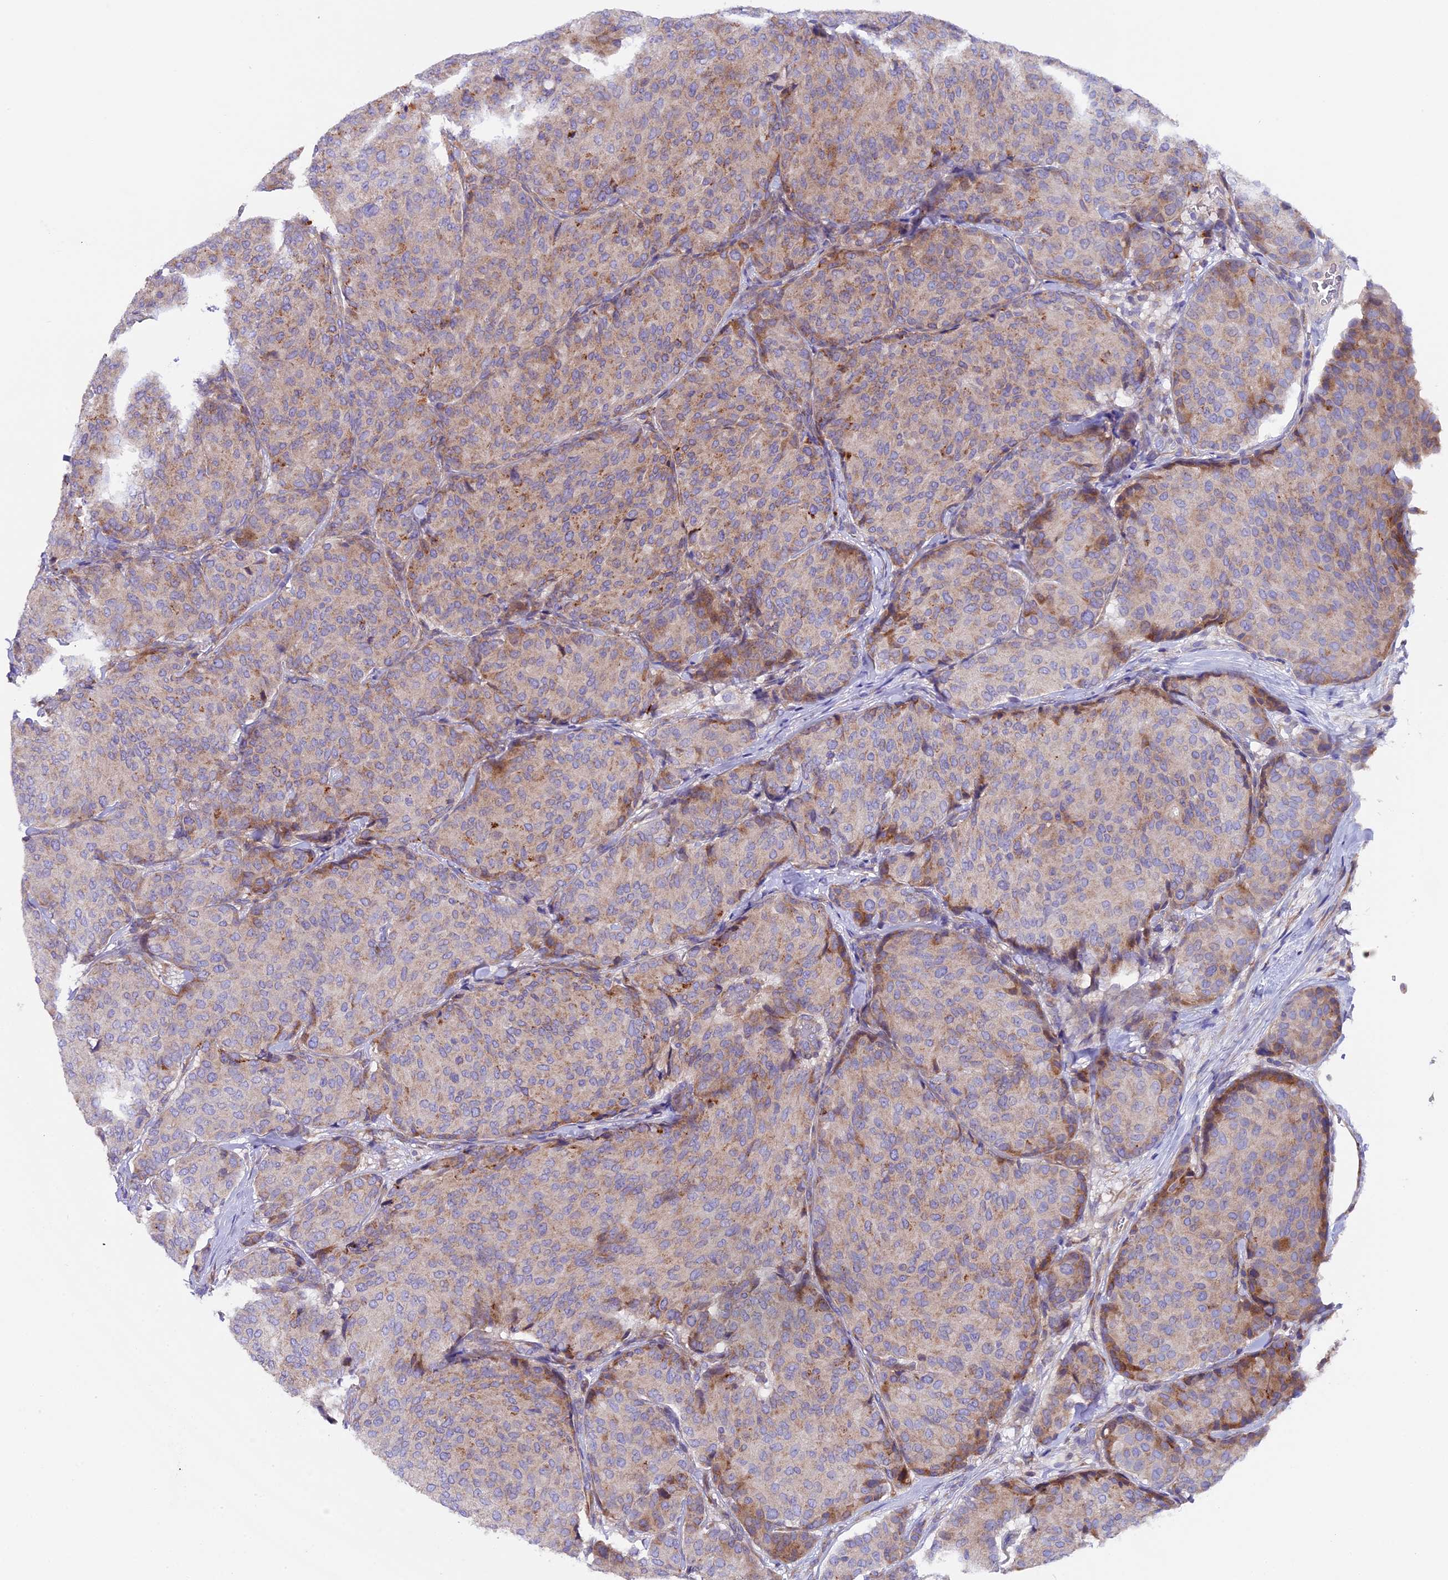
{"staining": {"intensity": "moderate", "quantity": "<25%", "location": "cytoplasmic/membranous"}, "tissue": "breast cancer", "cell_type": "Tumor cells", "image_type": "cancer", "snomed": [{"axis": "morphology", "description": "Duct carcinoma"}, {"axis": "topography", "description": "Breast"}], "caption": "Breast infiltrating ductal carcinoma tissue demonstrates moderate cytoplasmic/membranous expression in approximately <25% of tumor cells The protein is shown in brown color, while the nuclei are stained blue.", "gene": "PIGU", "patient": {"sex": "female", "age": 75}}